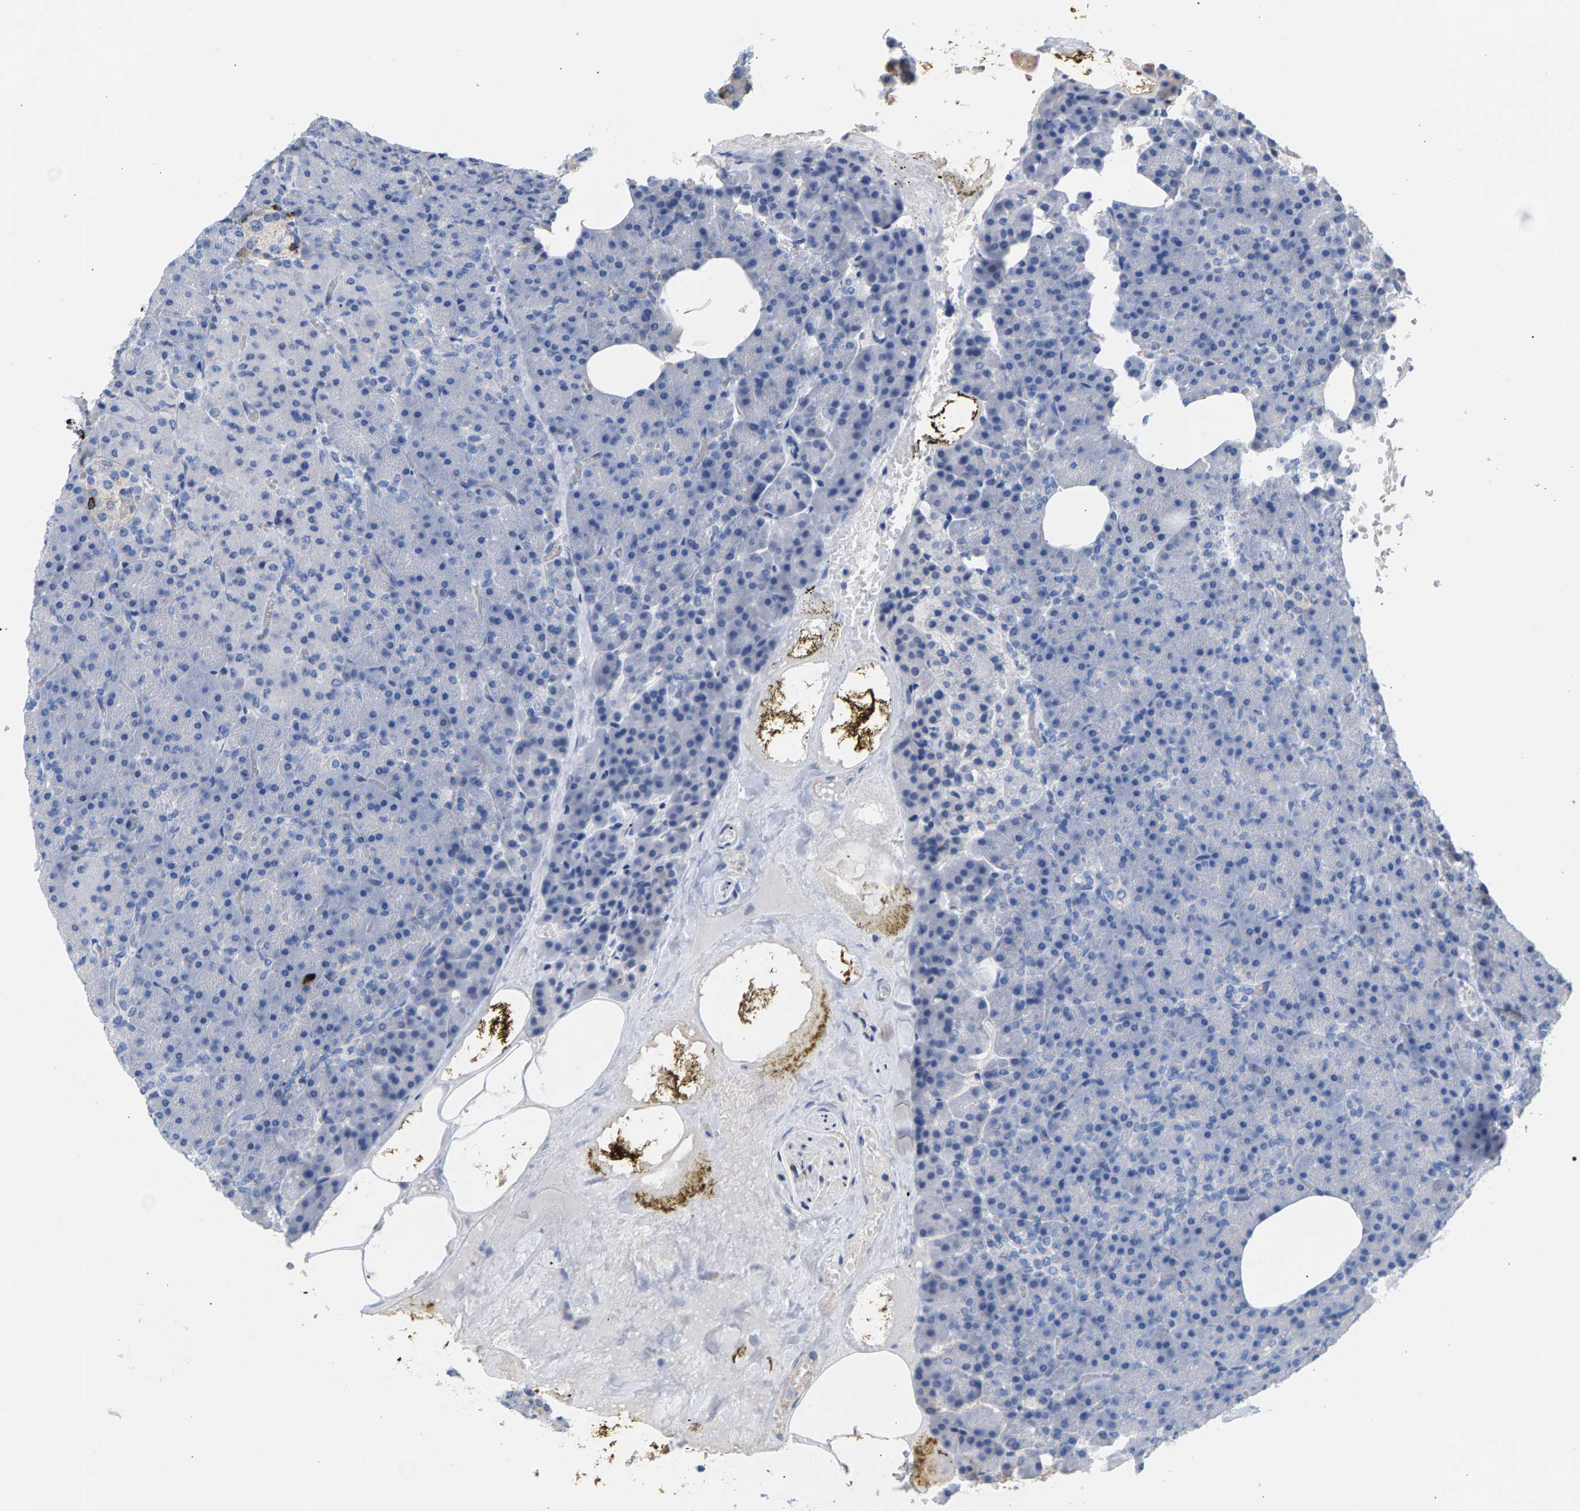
{"staining": {"intensity": "negative", "quantity": "none", "location": "none"}, "tissue": "pancreas", "cell_type": "Exocrine glandular cells", "image_type": "normal", "snomed": [{"axis": "morphology", "description": "Normal tissue, NOS"}, {"axis": "topography", "description": "Pancreas"}], "caption": "IHC micrograph of benign pancreas stained for a protein (brown), which exhibits no staining in exocrine glandular cells. (Immunohistochemistry, brightfield microscopy, high magnification).", "gene": "APOH", "patient": {"sex": "female", "age": 35}}